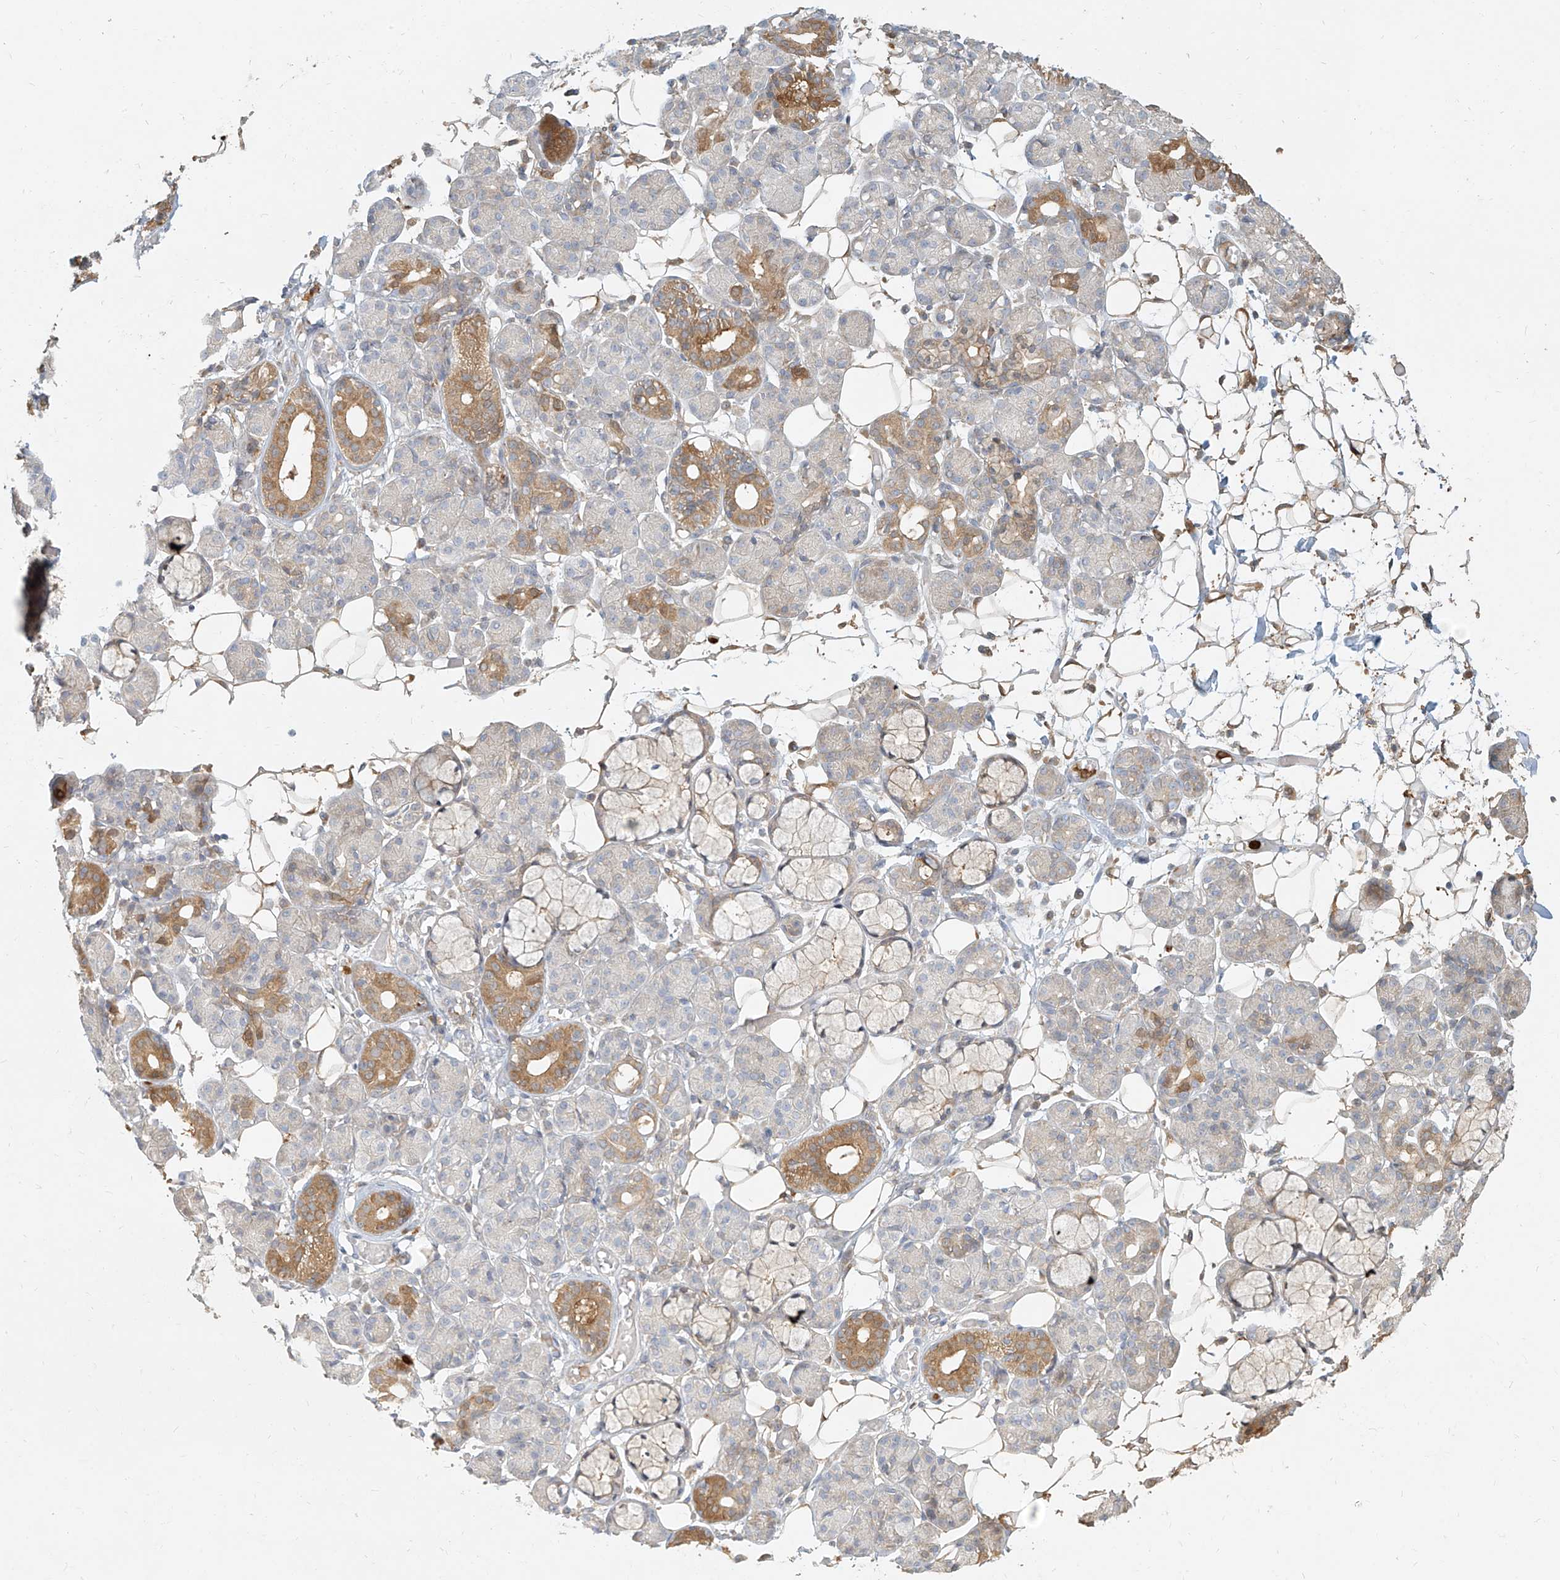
{"staining": {"intensity": "moderate", "quantity": "<25%", "location": "cytoplasmic/membranous"}, "tissue": "salivary gland", "cell_type": "Glandular cells", "image_type": "normal", "snomed": [{"axis": "morphology", "description": "Normal tissue, NOS"}, {"axis": "topography", "description": "Salivary gland"}], "caption": "Normal salivary gland shows moderate cytoplasmic/membranous positivity in about <25% of glandular cells.", "gene": "PGD", "patient": {"sex": "male", "age": 63}}